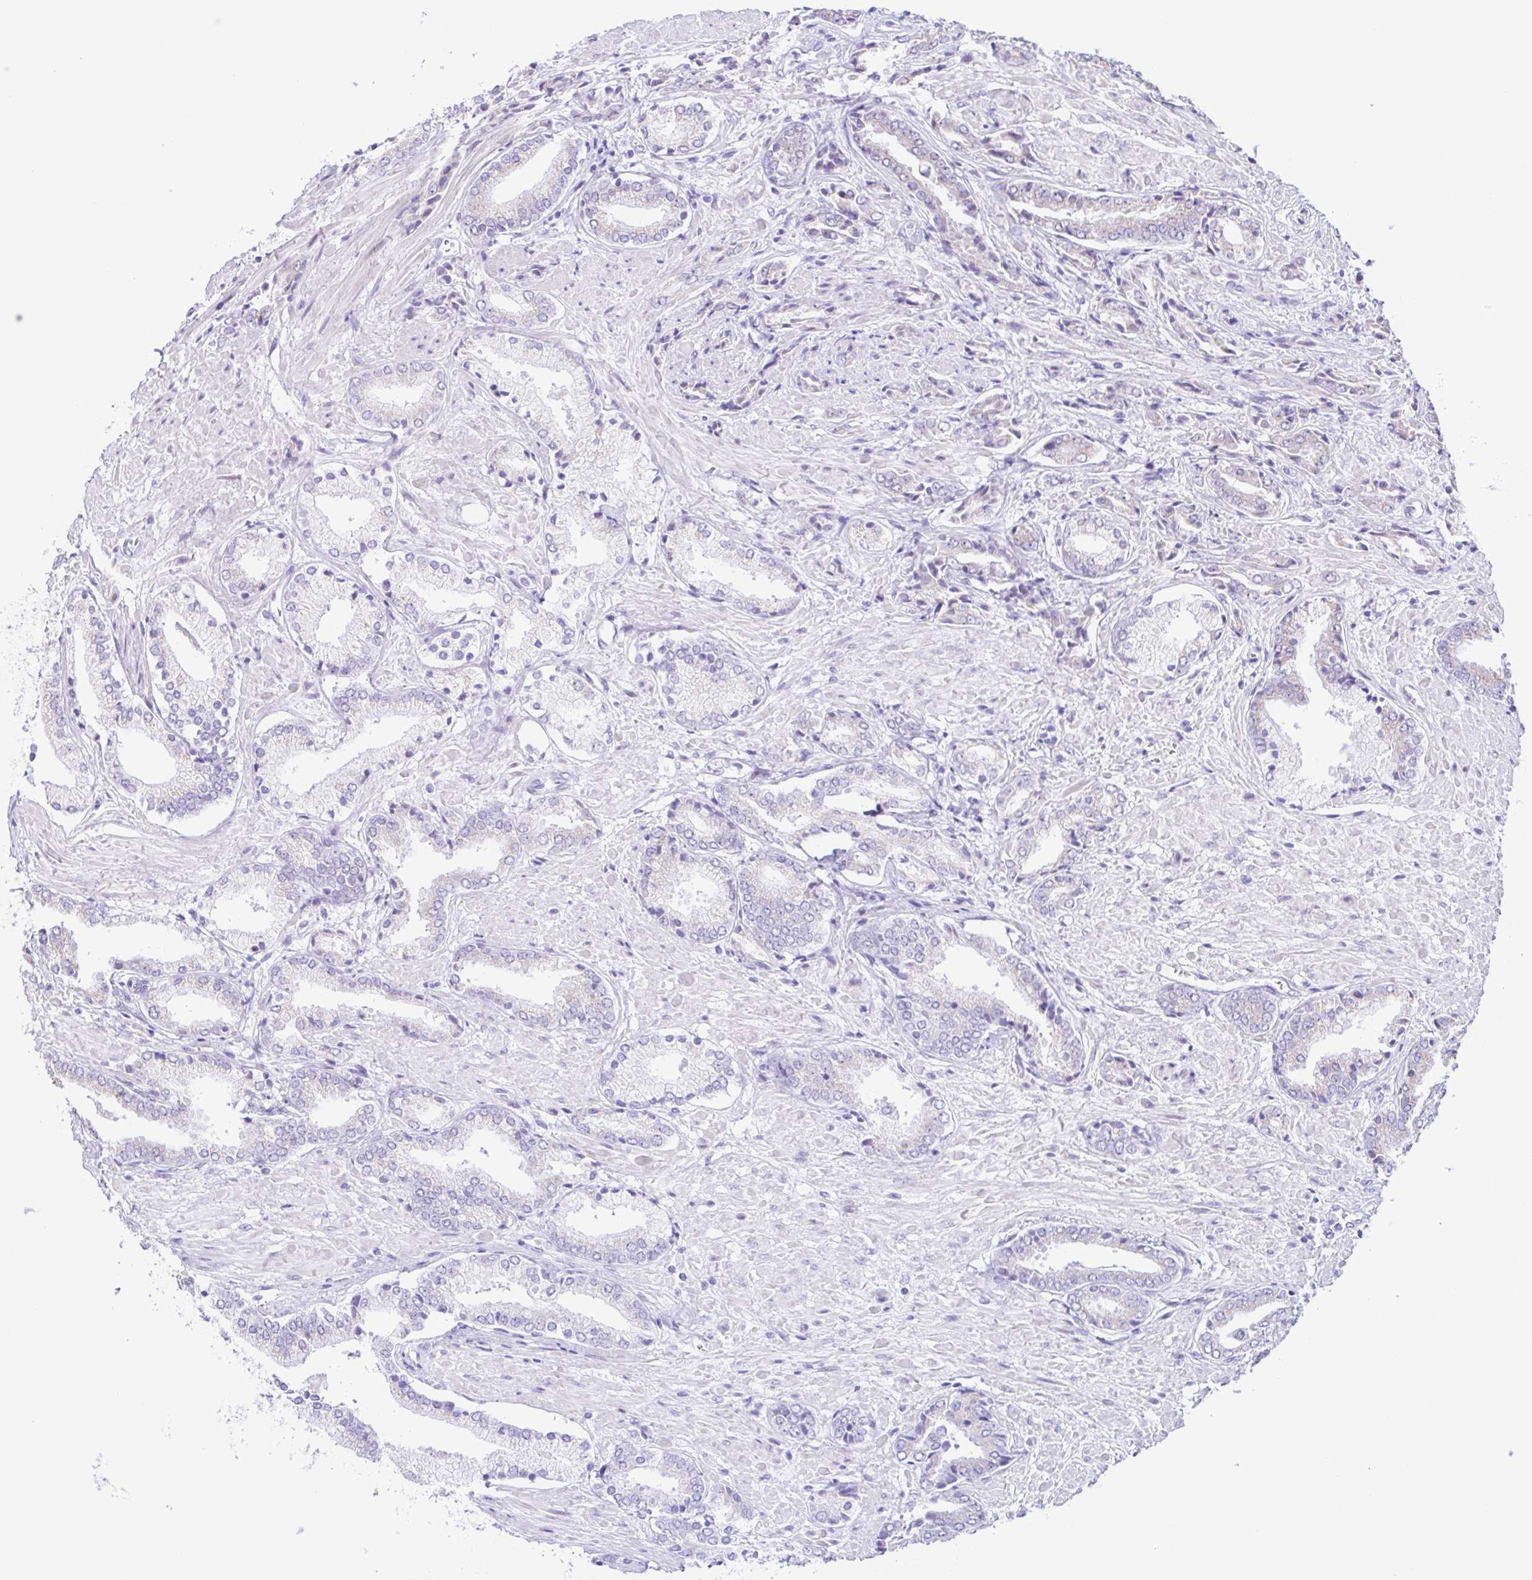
{"staining": {"intensity": "negative", "quantity": "none", "location": "none"}, "tissue": "prostate cancer", "cell_type": "Tumor cells", "image_type": "cancer", "snomed": [{"axis": "morphology", "description": "Adenocarcinoma, High grade"}, {"axis": "topography", "description": "Prostate"}], "caption": "A histopathology image of human prostate cancer (high-grade adenocarcinoma) is negative for staining in tumor cells. Brightfield microscopy of IHC stained with DAB (brown) and hematoxylin (blue), captured at high magnification.", "gene": "TGM3", "patient": {"sex": "male", "age": 56}}